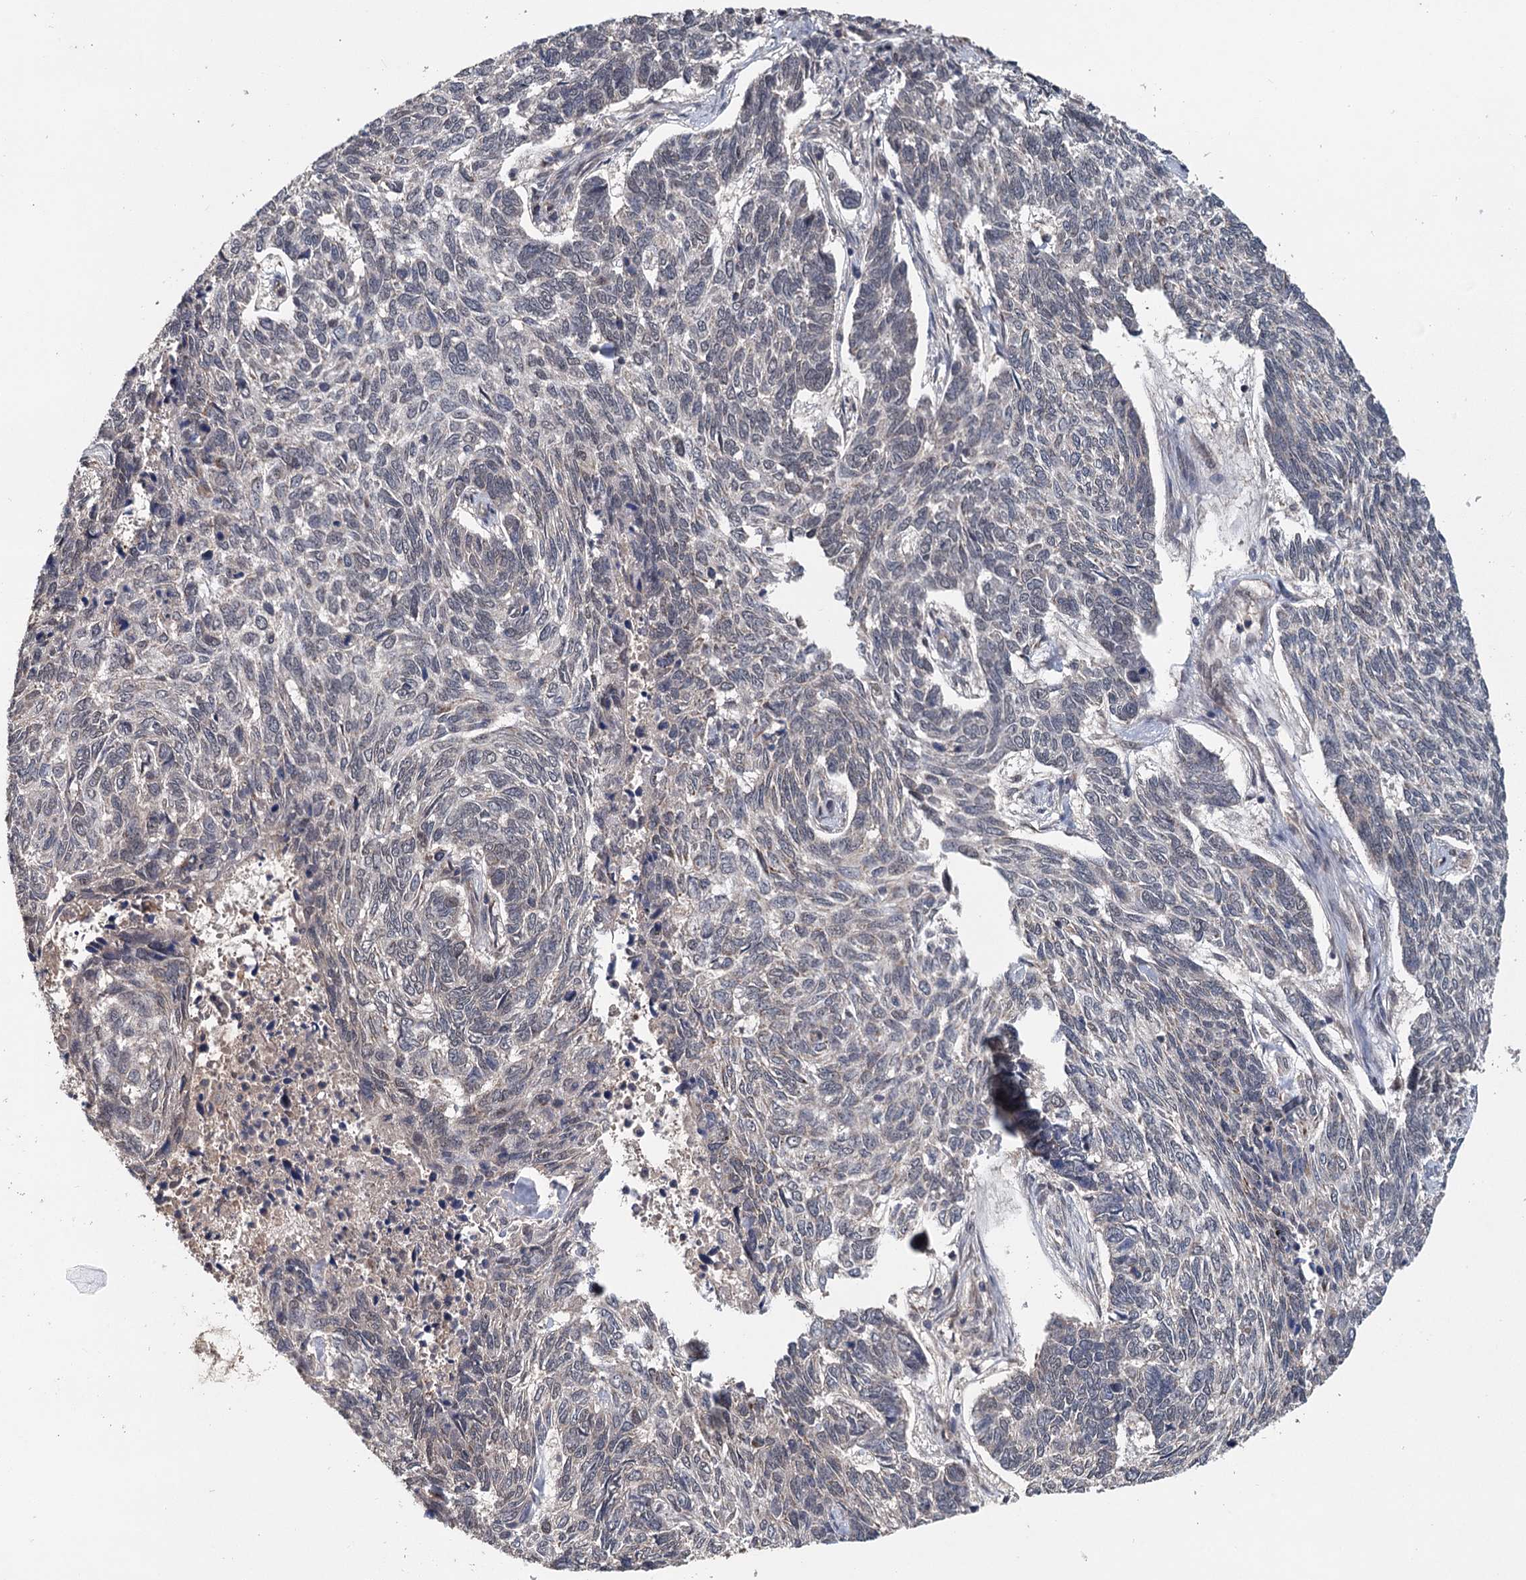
{"staining": {"intensity": "negative", "quantity": "none", "location": "none"}, "tissue": "skin cancer", "cell_type": "Tumor cells", "image_type": "cancer", "snomed": [{"axis": "morphology", "description": "Basal cell carcinoma"}, {"axis": "topography", "description": "Skin"}], "caption": "High magnification brightfield microscopy of skin basal cell carcinoma stained with DAB (brown) and counterstained with hematoxylin (blue): tumor cells show no significant staining.", "gene": "MYG1", "patient": {"sex": "female", "age": 65}}